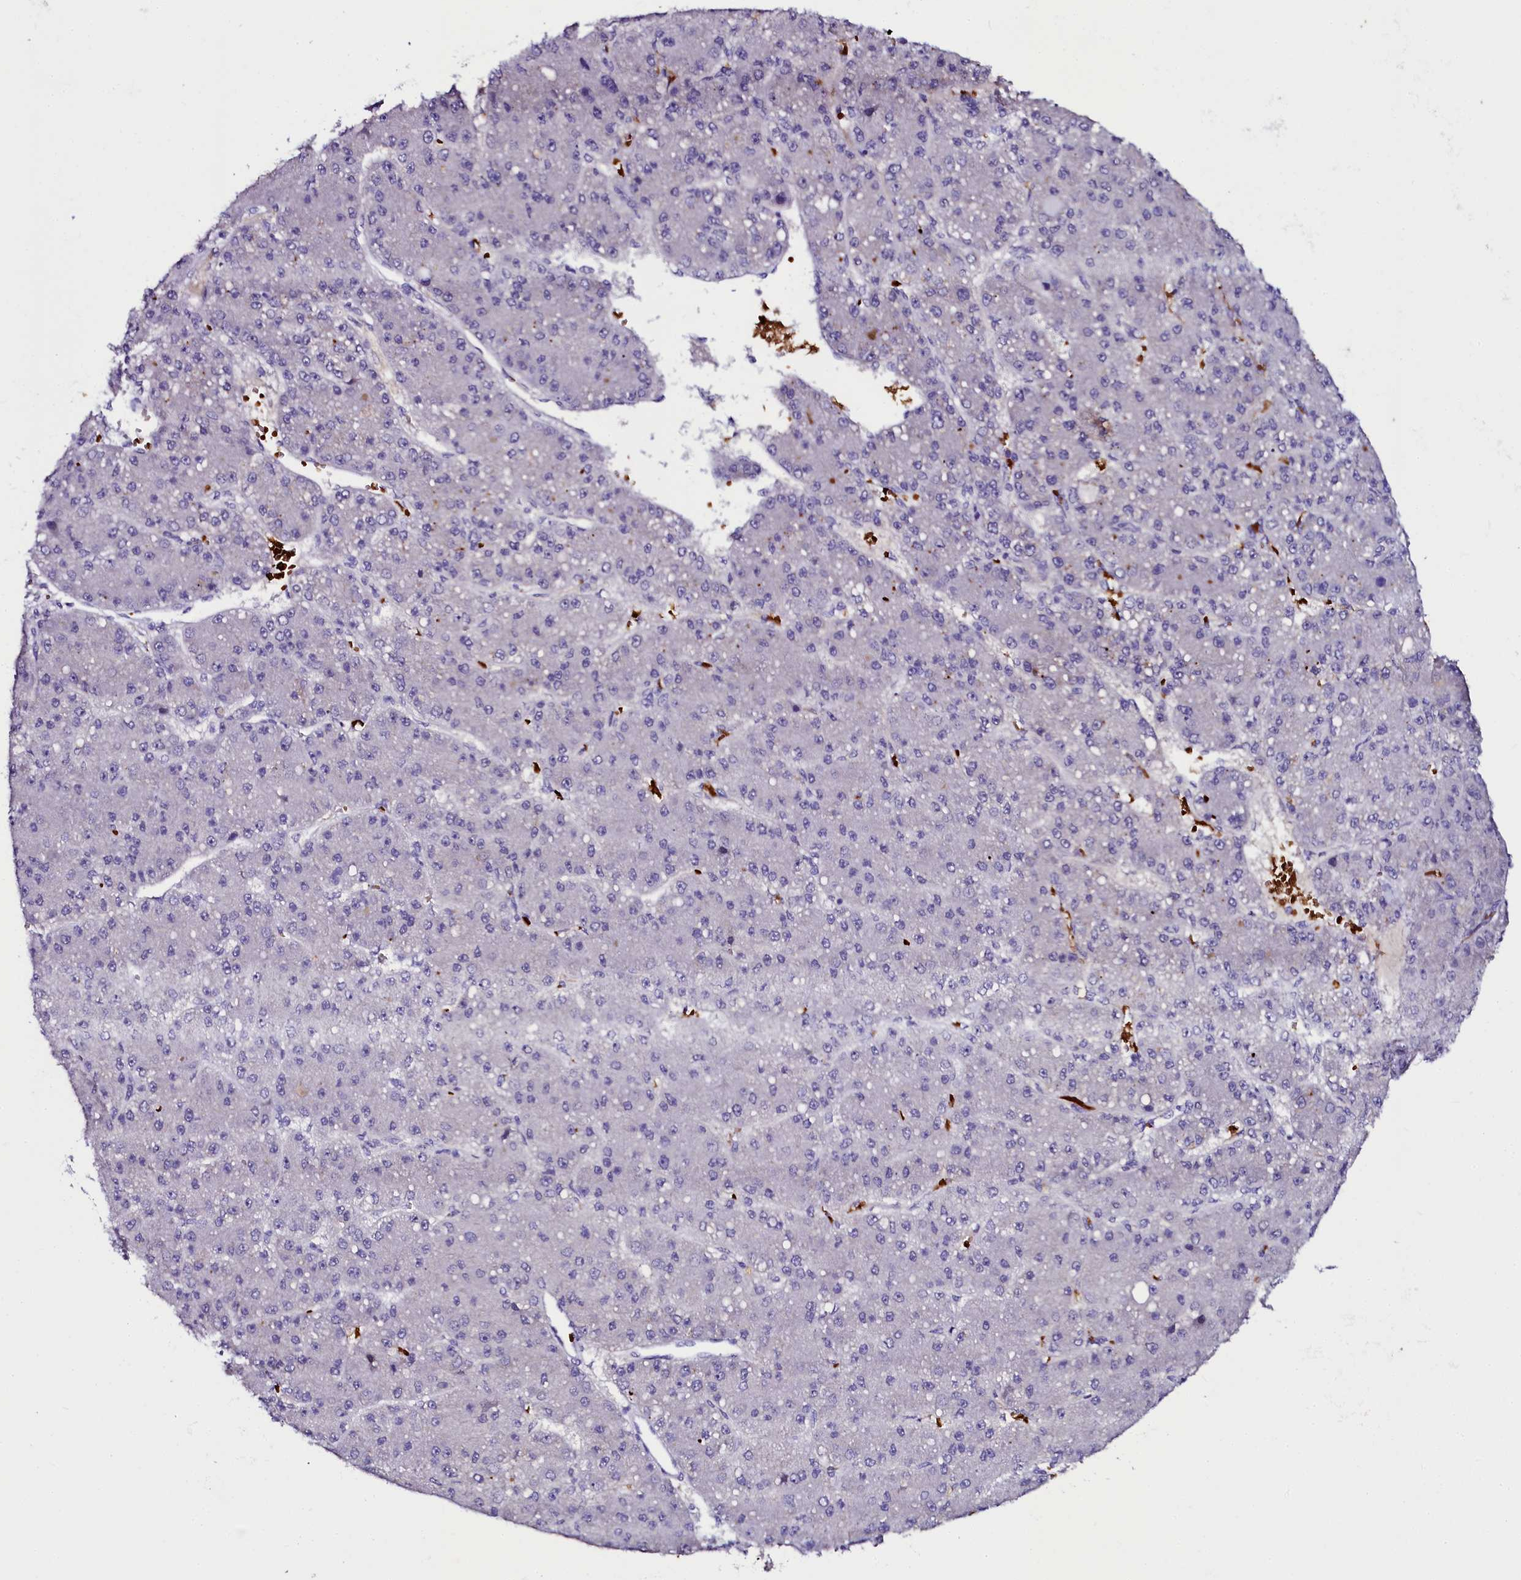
{"staining": {"intensity": "negative", "quantity": "none", "location": "none"}, "tissue": "liver cancer", "cell_type": "Tumor cells", "image_type": "cancer", "snomed": [{"axis": "morphology", "description": "Carcinoma, Hepatocellular, NOS"}, {"axis": "topography", "description": "Liver"}], "caption": "Hepatocellular carcinoma (liver) stained for a protein using immunohistochemistry displays no staining tumor cells.", "gene": "CTDSPL2", "patient": {"sex": "male", "age": 67}}